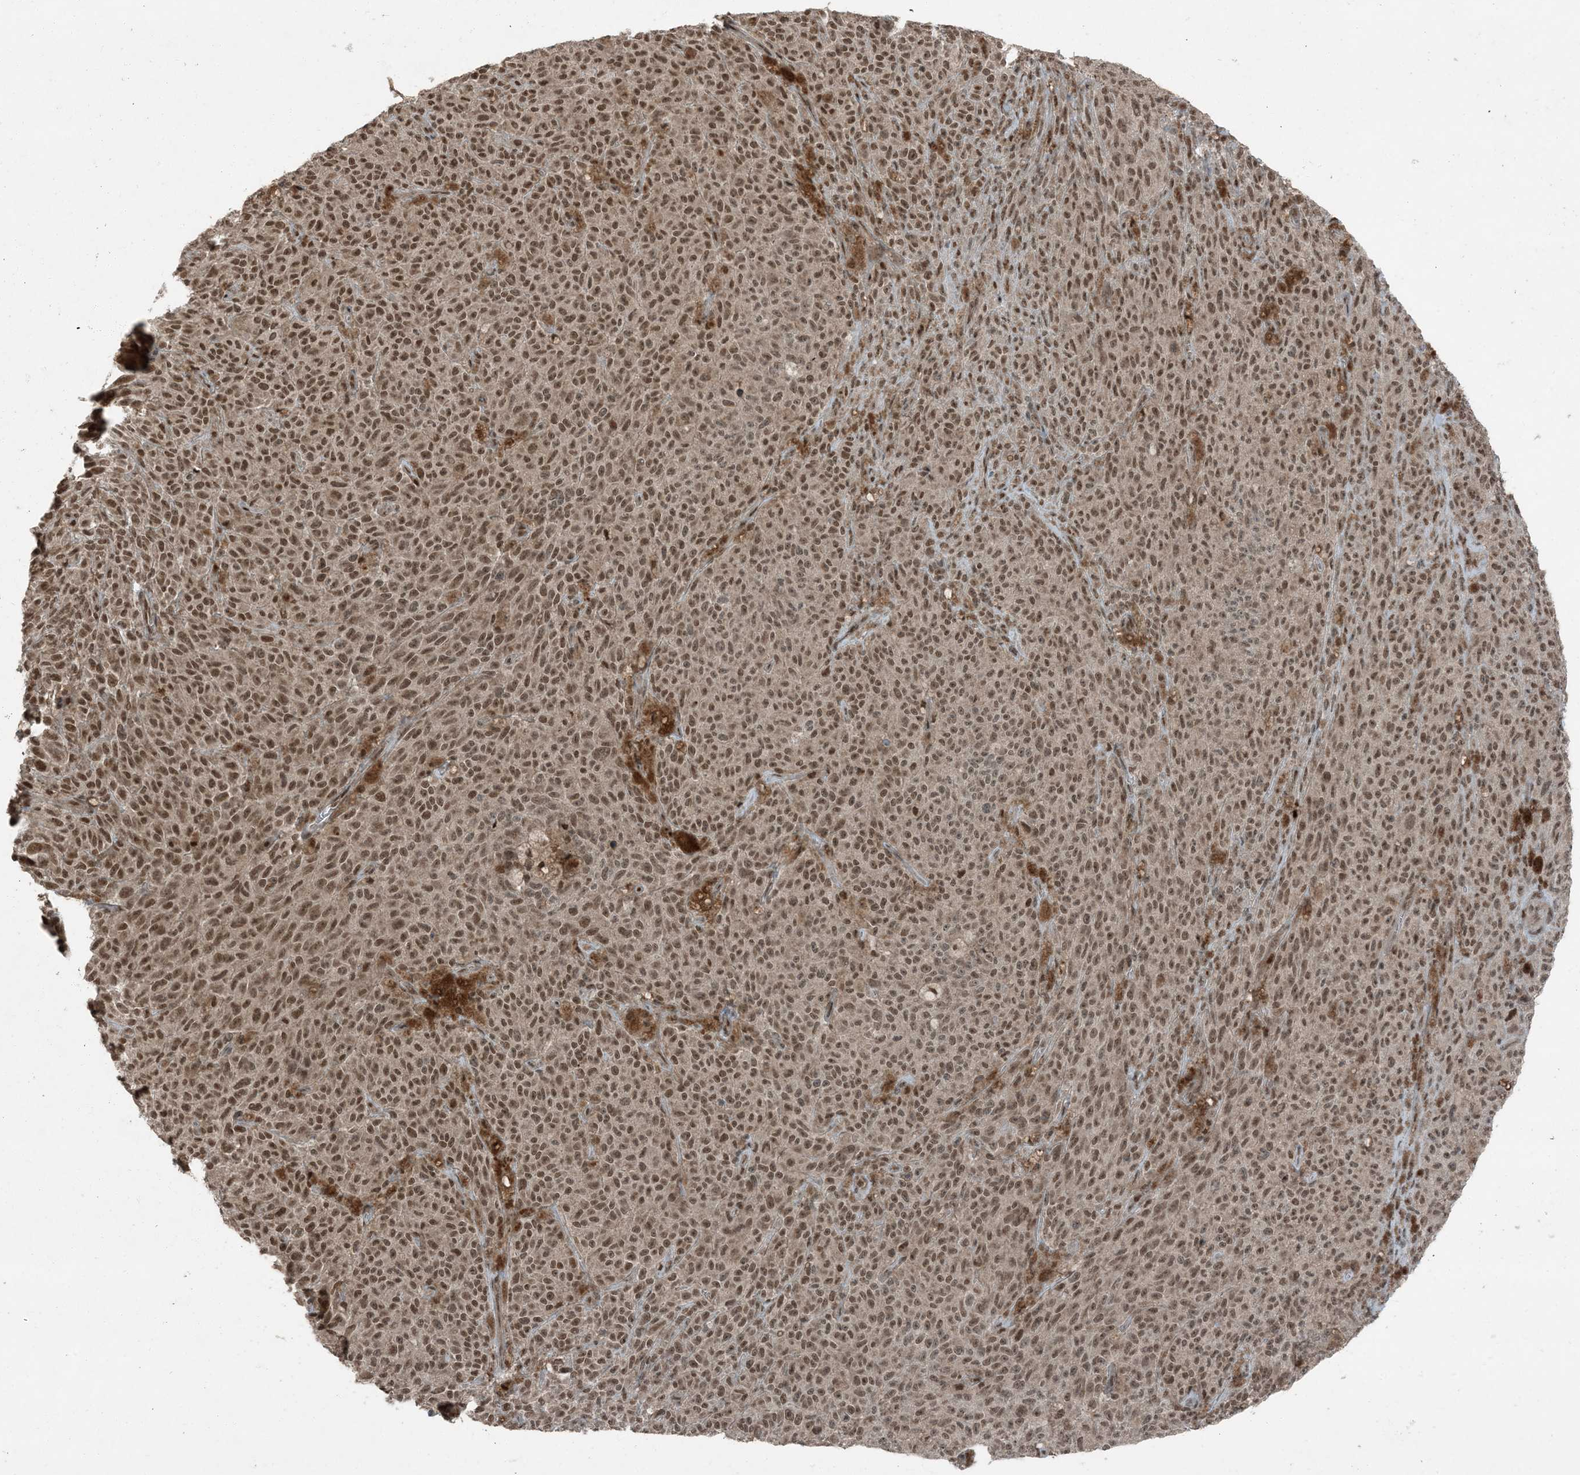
{"staining": {"intensity": "moderate", "quantity": ">75%", "location": "nuclear"}, "tissue": "melanoma", "cell_type": "Tumor cells", "image_type": "cancer", "snomed": [{"axis": "morphology", "description": "Malignant melanoma, NOS"}, {"axis": "topography", "description": "Skin"}], "caption": "Melanoma tissue displays moderate nuclear expression in approximately >75% of tumor cells", "gene": "TRAPPC12", "patient": {"sex": "female", "age": 82}}